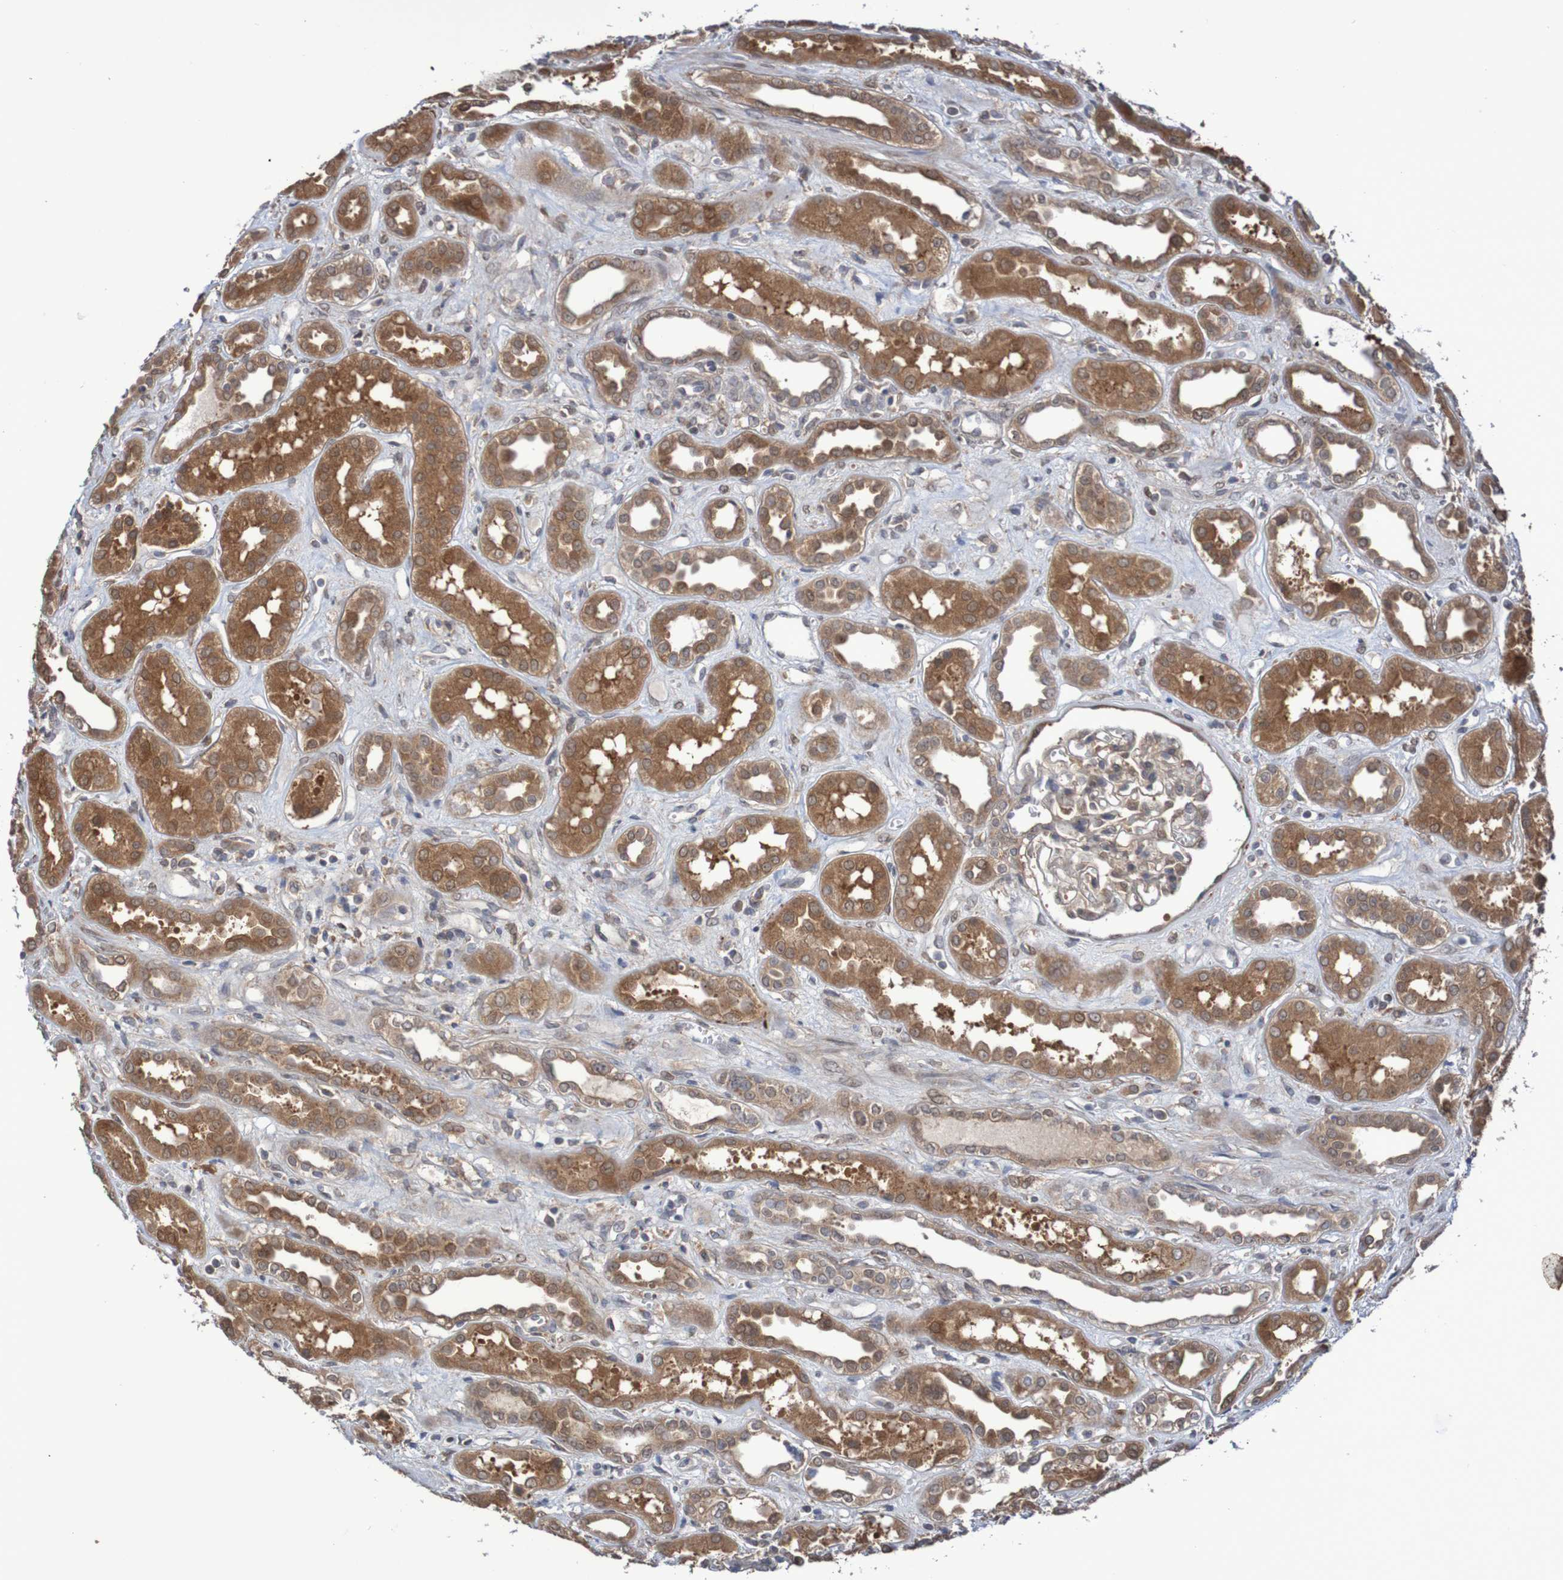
{"staining": {"intensity": "weak", "quantity": ">75%", "location": "cytoplasmic/membranous,nuclear"}, "tissue": "kidney", "cell_type": "Cells in glomeruli", "image_type": "normal", "snomed": [{"axis": "morphology", "description": "Normal tissue, NOS"}, {"axis": "topography", "description": "Kidney"}], "caption": "Cells in glomeruli show weak cytoplasmic/membranous,nuclear staining in about >75% of cells in unremarkable kidney.", "gene": "PHPT1", "patient": {"sex": "male", "age": 59}}